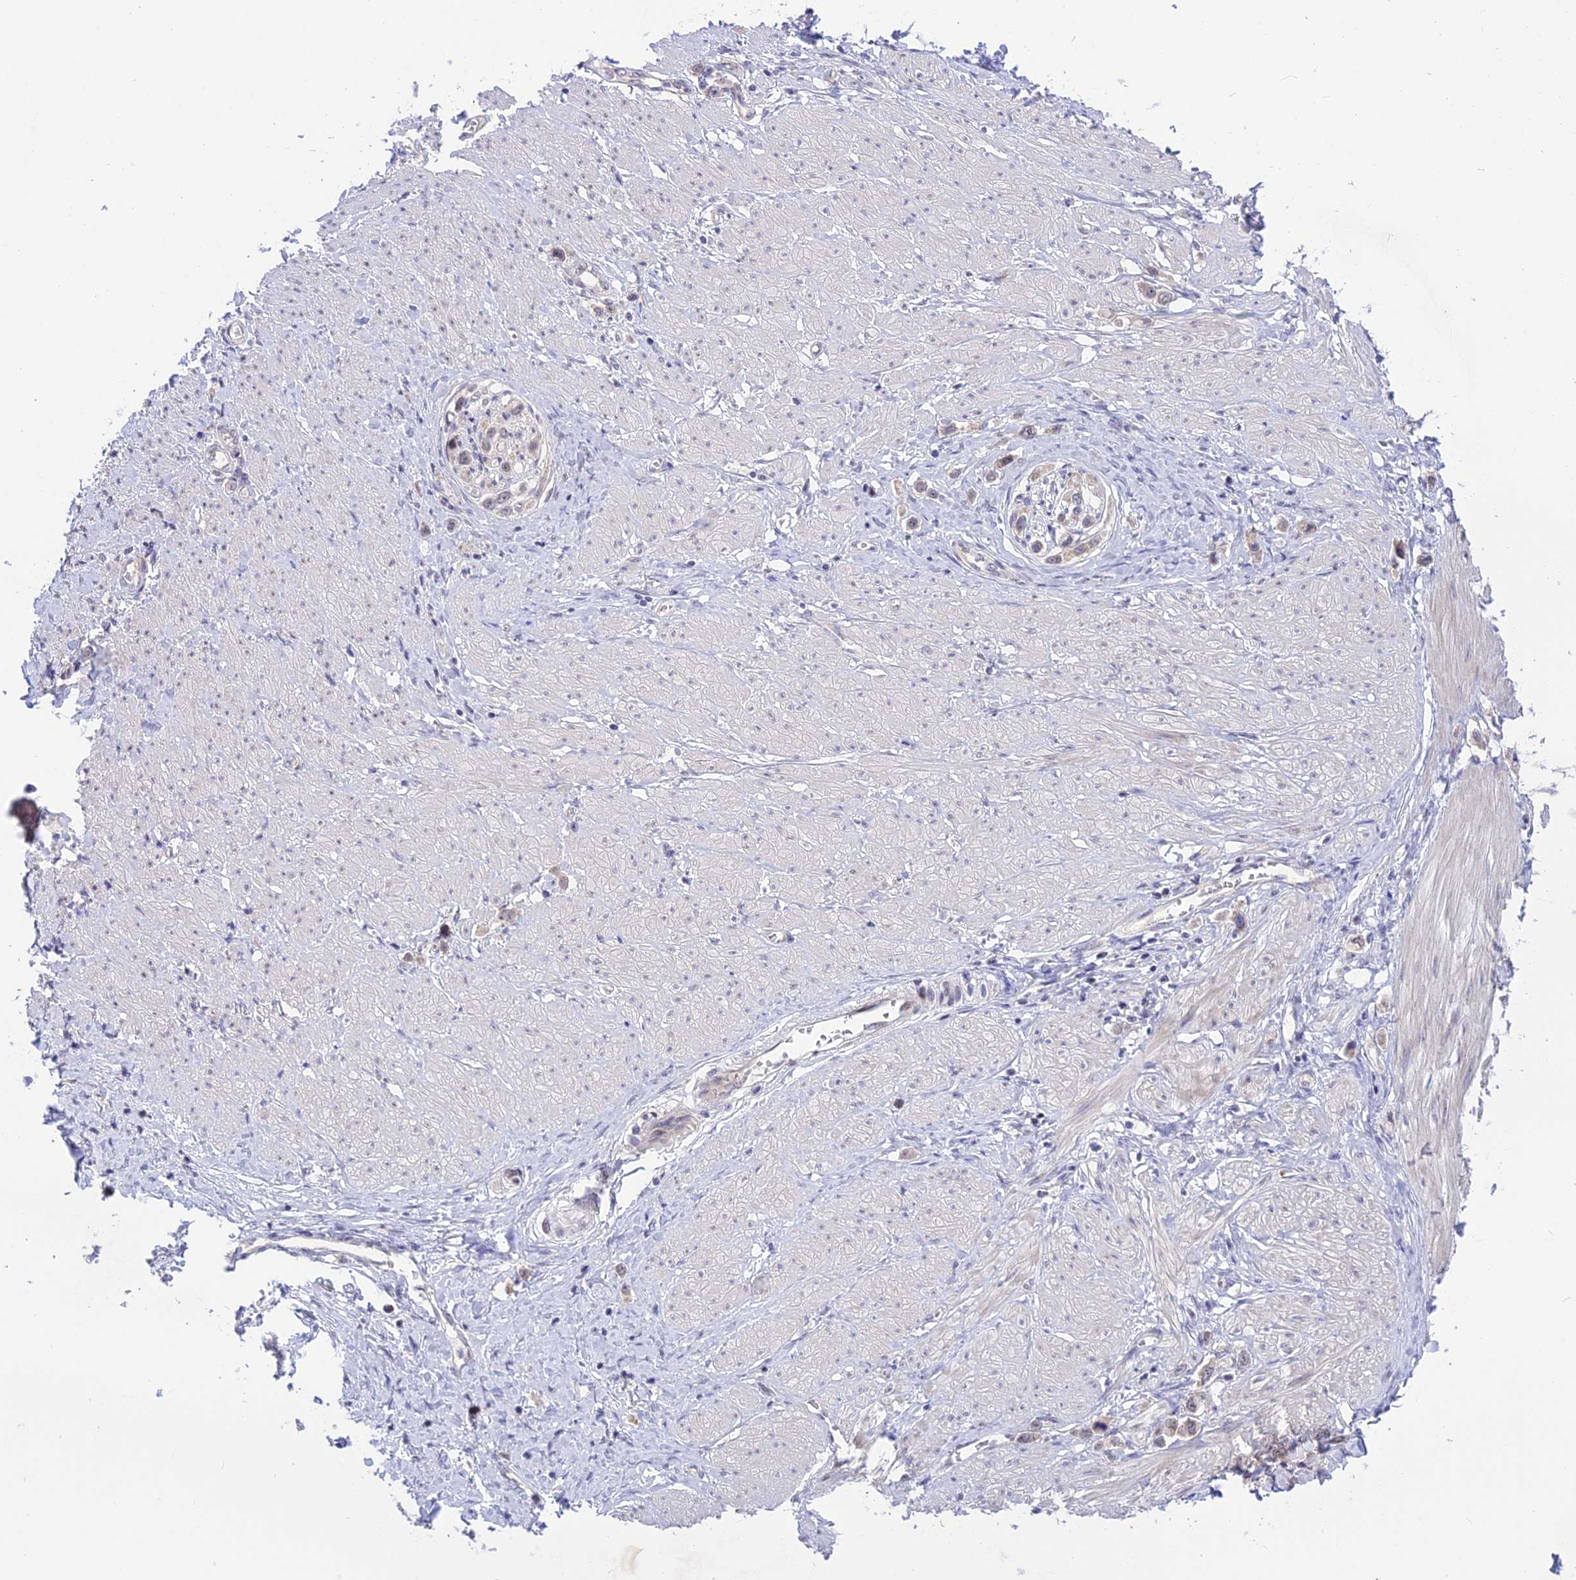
{"staining": {"intensity": "negative", "quantity": "none", "location": "none"}, "tissue": "stomach cancer", "cell_type": "Tumor cells", "image_type": "cancer", "snomed": [{"axis": "morphology", "description": "Adenocarcinoma, NOS"}, {"axis": "topography", "description": "Stomach"}], "caption": "Image shows no protein expression in tumor cells of stomach cancer (adenocarcinoma) tissue. (DAB (3,3'-diaminobenzidine) IHC with hematoxylin counter stain).", "gene": "ZNF837", "patient": {"sex": "female", "age": 65}}